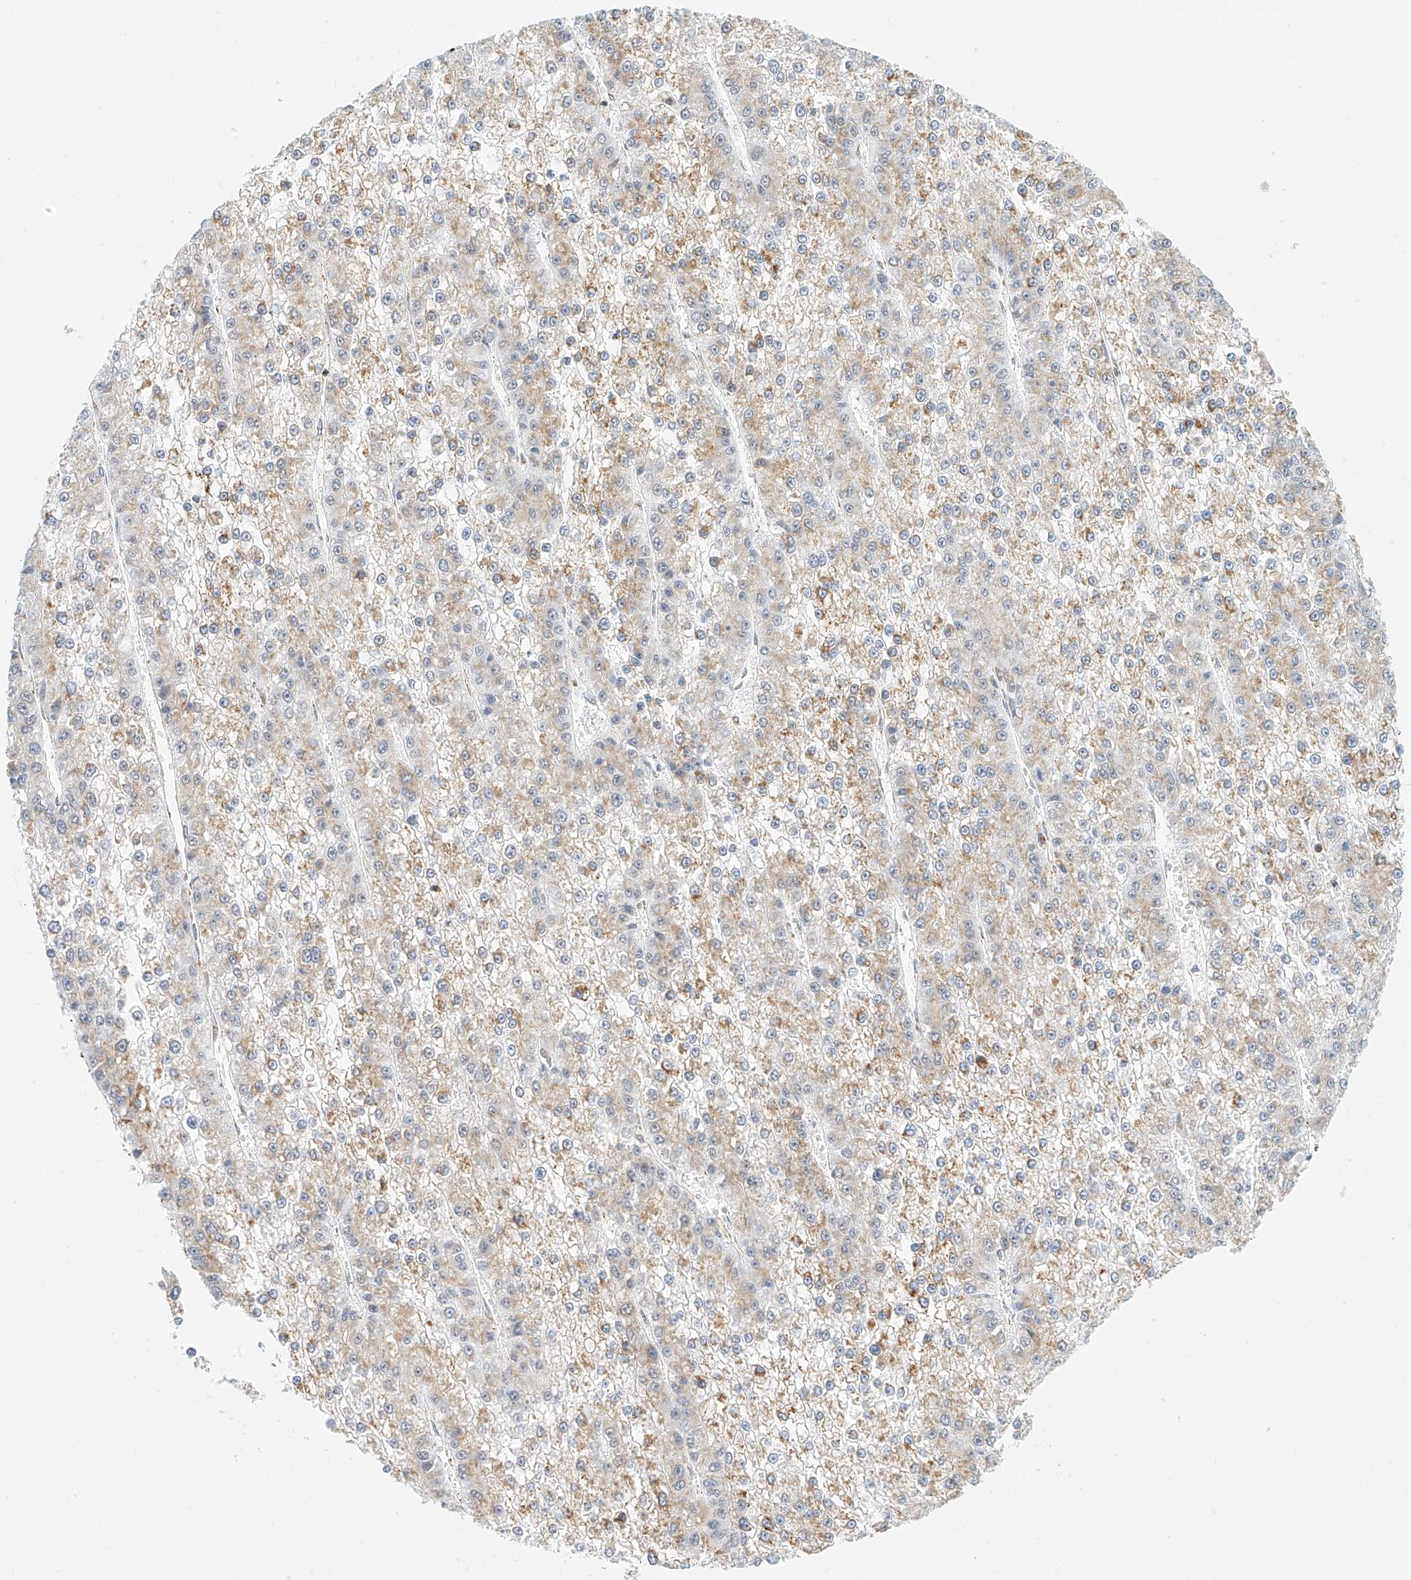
{"staining": {"intensity": "moderate", "quantity": "25%-75%", "location": "cytoplasmic/membranous"}, "tissue": "liver cancer", "cell_type": "Tumor cells", "image_type": "cancer", "snomed": [{"axis": "morphology", "description": "Carcinoma, Hepatocellular, NOS"}, {"axis": "topography", "description": "Liver"}], "caption": "A micrograph of human liver hepatocellular carcinoma stained for a protein exhibits moderate cytoplasmic/membranous brown staining in tumor cells.", "gene": "NALCN", "patient": {"sex": "female", "age": 73}}